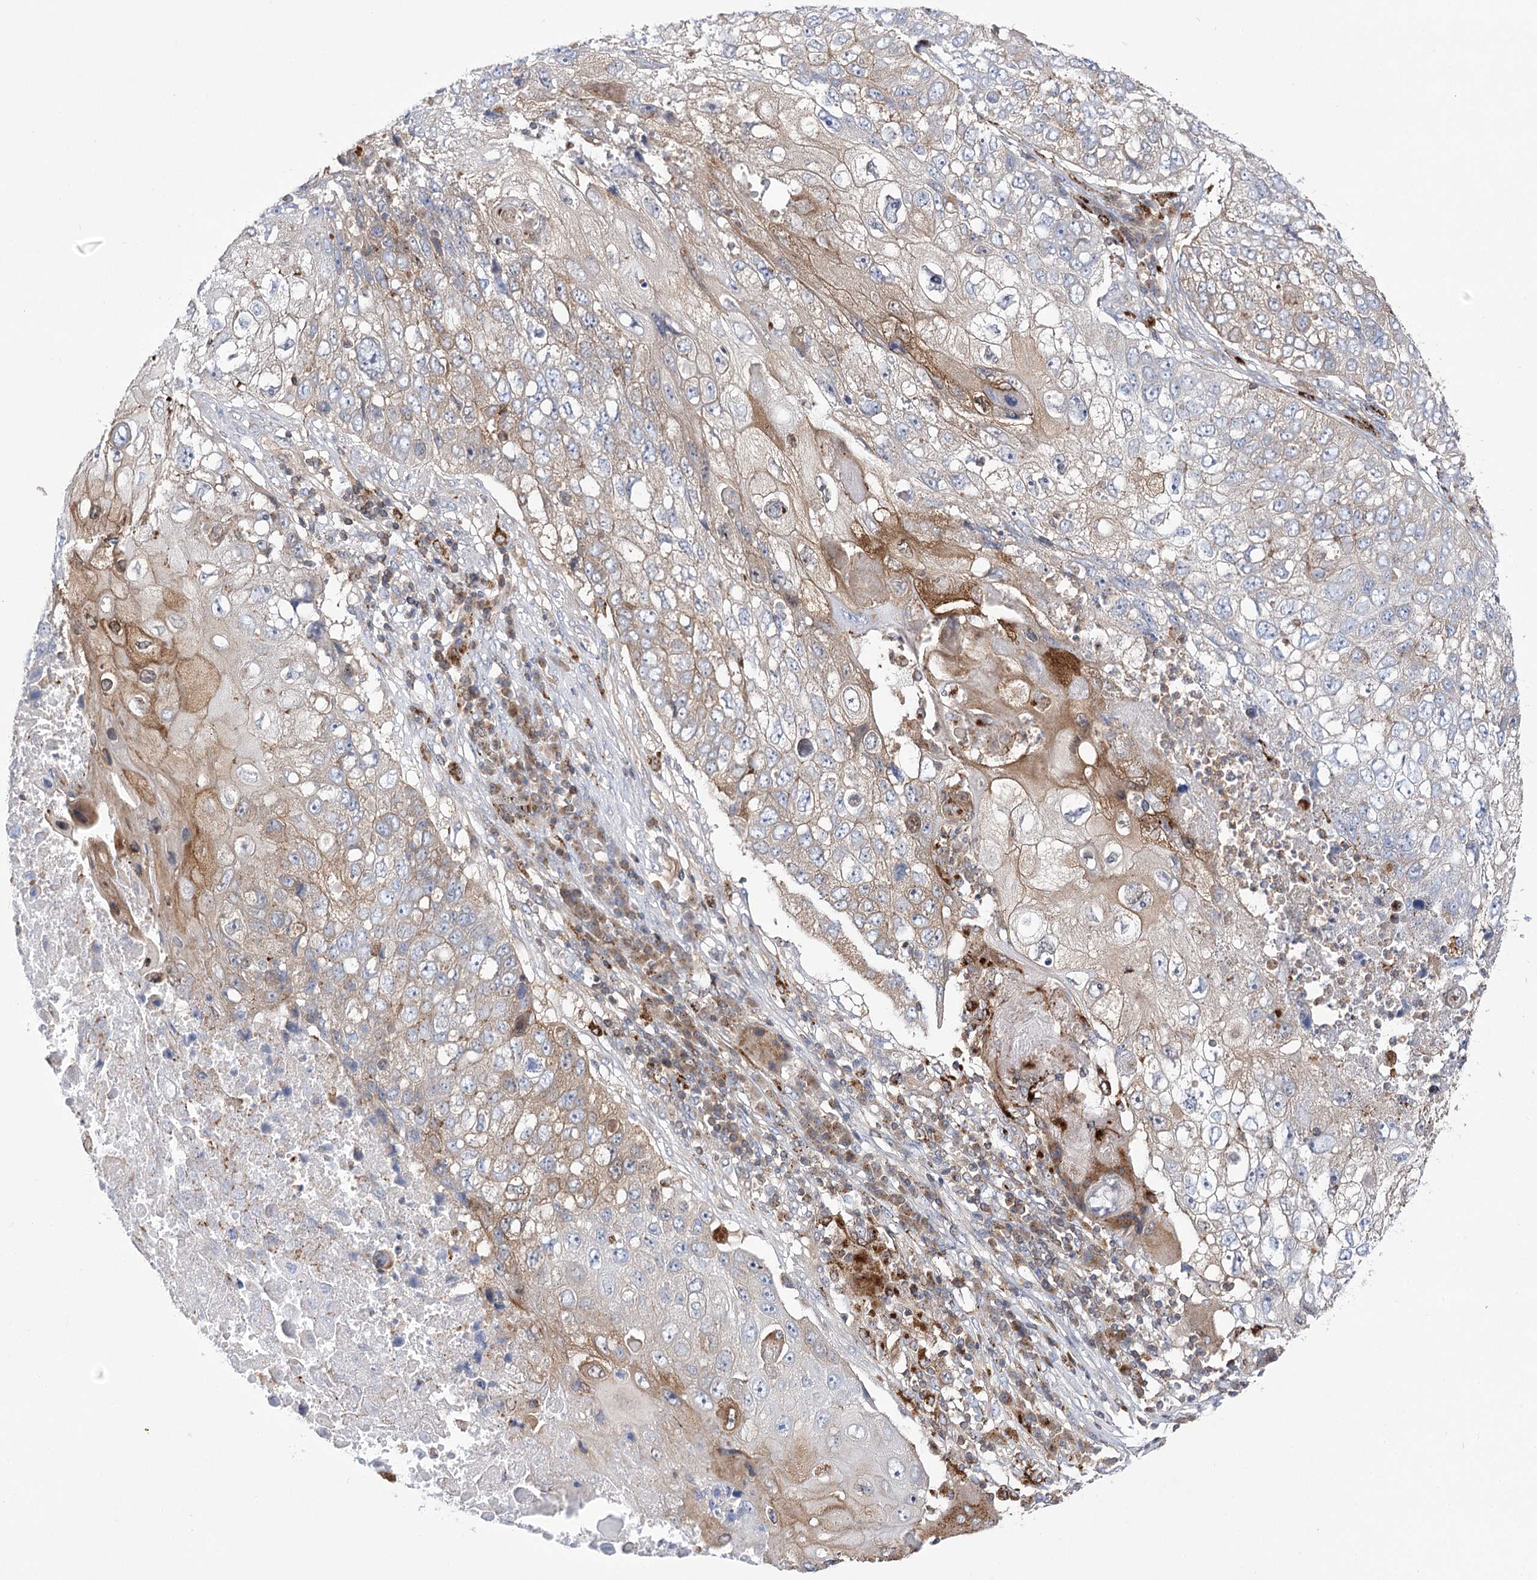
{"staining": {"intensity": "moderate", "quantity": "<25%", "location": "cytoplasmic/membranous"}, "tissue": "lung cancer", "cell_type": "Tumor cells", "image_type": "cancer", "snomed": [{"axis": "morphology", "description": "Squamous cell carcinoma, NOS"}, {"axis": "topography", "description": "Lung"}], "caption": "Protein expression analysis of squamous cell carcinoma (lung) shows moderate cytoplasmic/membranous expression in about <25% of tumor cells. (Stains: DAB (3,3'-diaminobenzidine) in brown, nuclei in blue, Microscopy: brightfield microscopy at high magnification).", "gene": "VPS37B", "patient": {"sex": "male", "age": 61}}